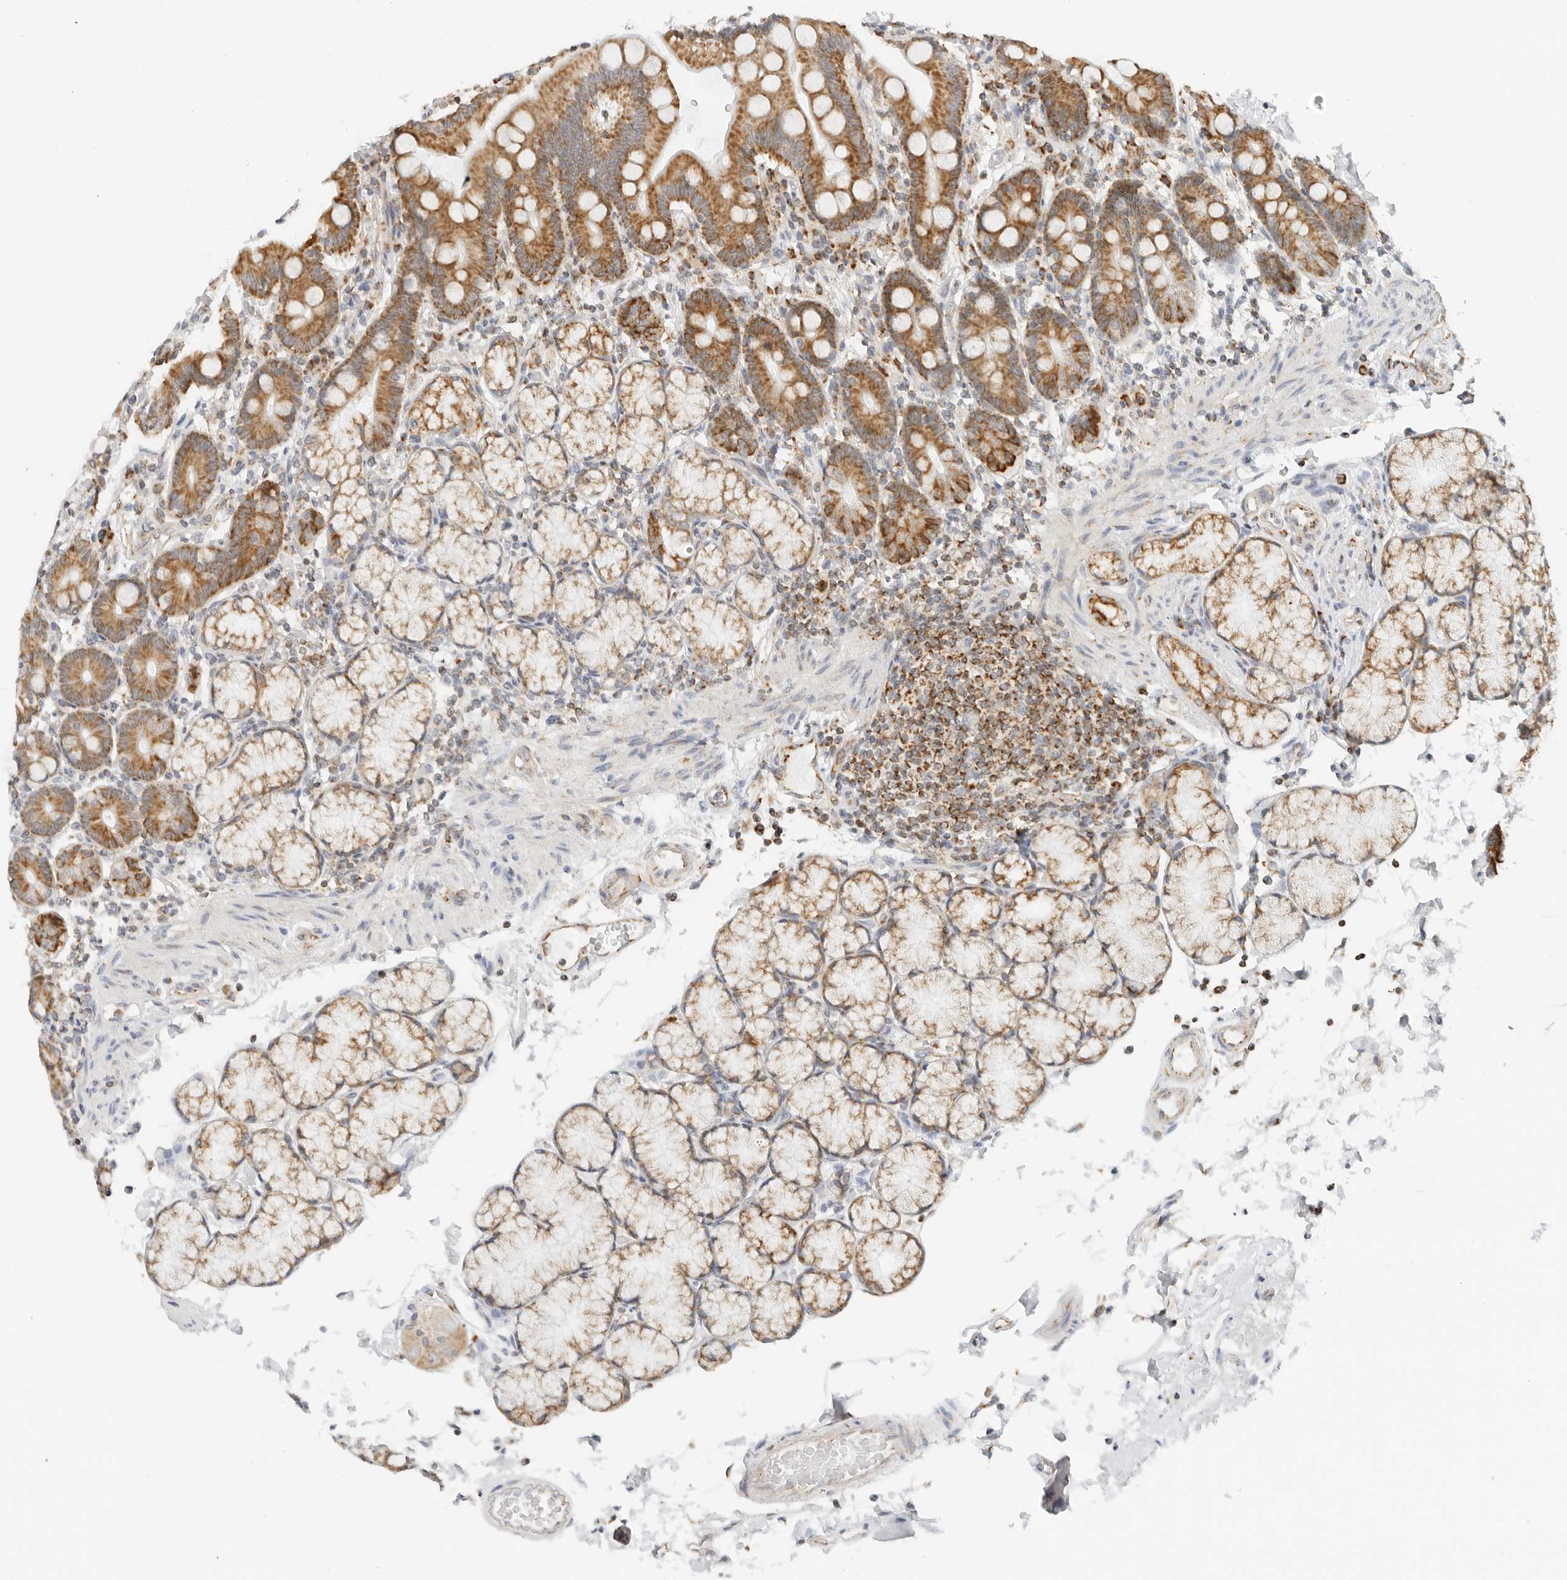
{"staining": {"intensity": "moderate", "quantity": ">75%", "location": "cytoplasmic/membranous"}, "tissue": "duodenum", "cell_type": "Glandular cells", "image_type": "normal", "snomed": [{"axis": "morphology", "description": "Normal tissue, NOS"}, {"axis": "topography", "description": "Small intestine, NOS"}], "caption": "Duodenum stained with DAB (3,3'-diaminobenzidine) immunohistochemistry shows medium levels of moderate cytoplasmic/membranous staining in approximately >75% of glandular cells. (DAB (3,3'-diaminobenzidine) = brown stain, brightfield microscopy at high magnification).", "gene": "RC3H1", "patient": {"sex": "female", "age": 71}}